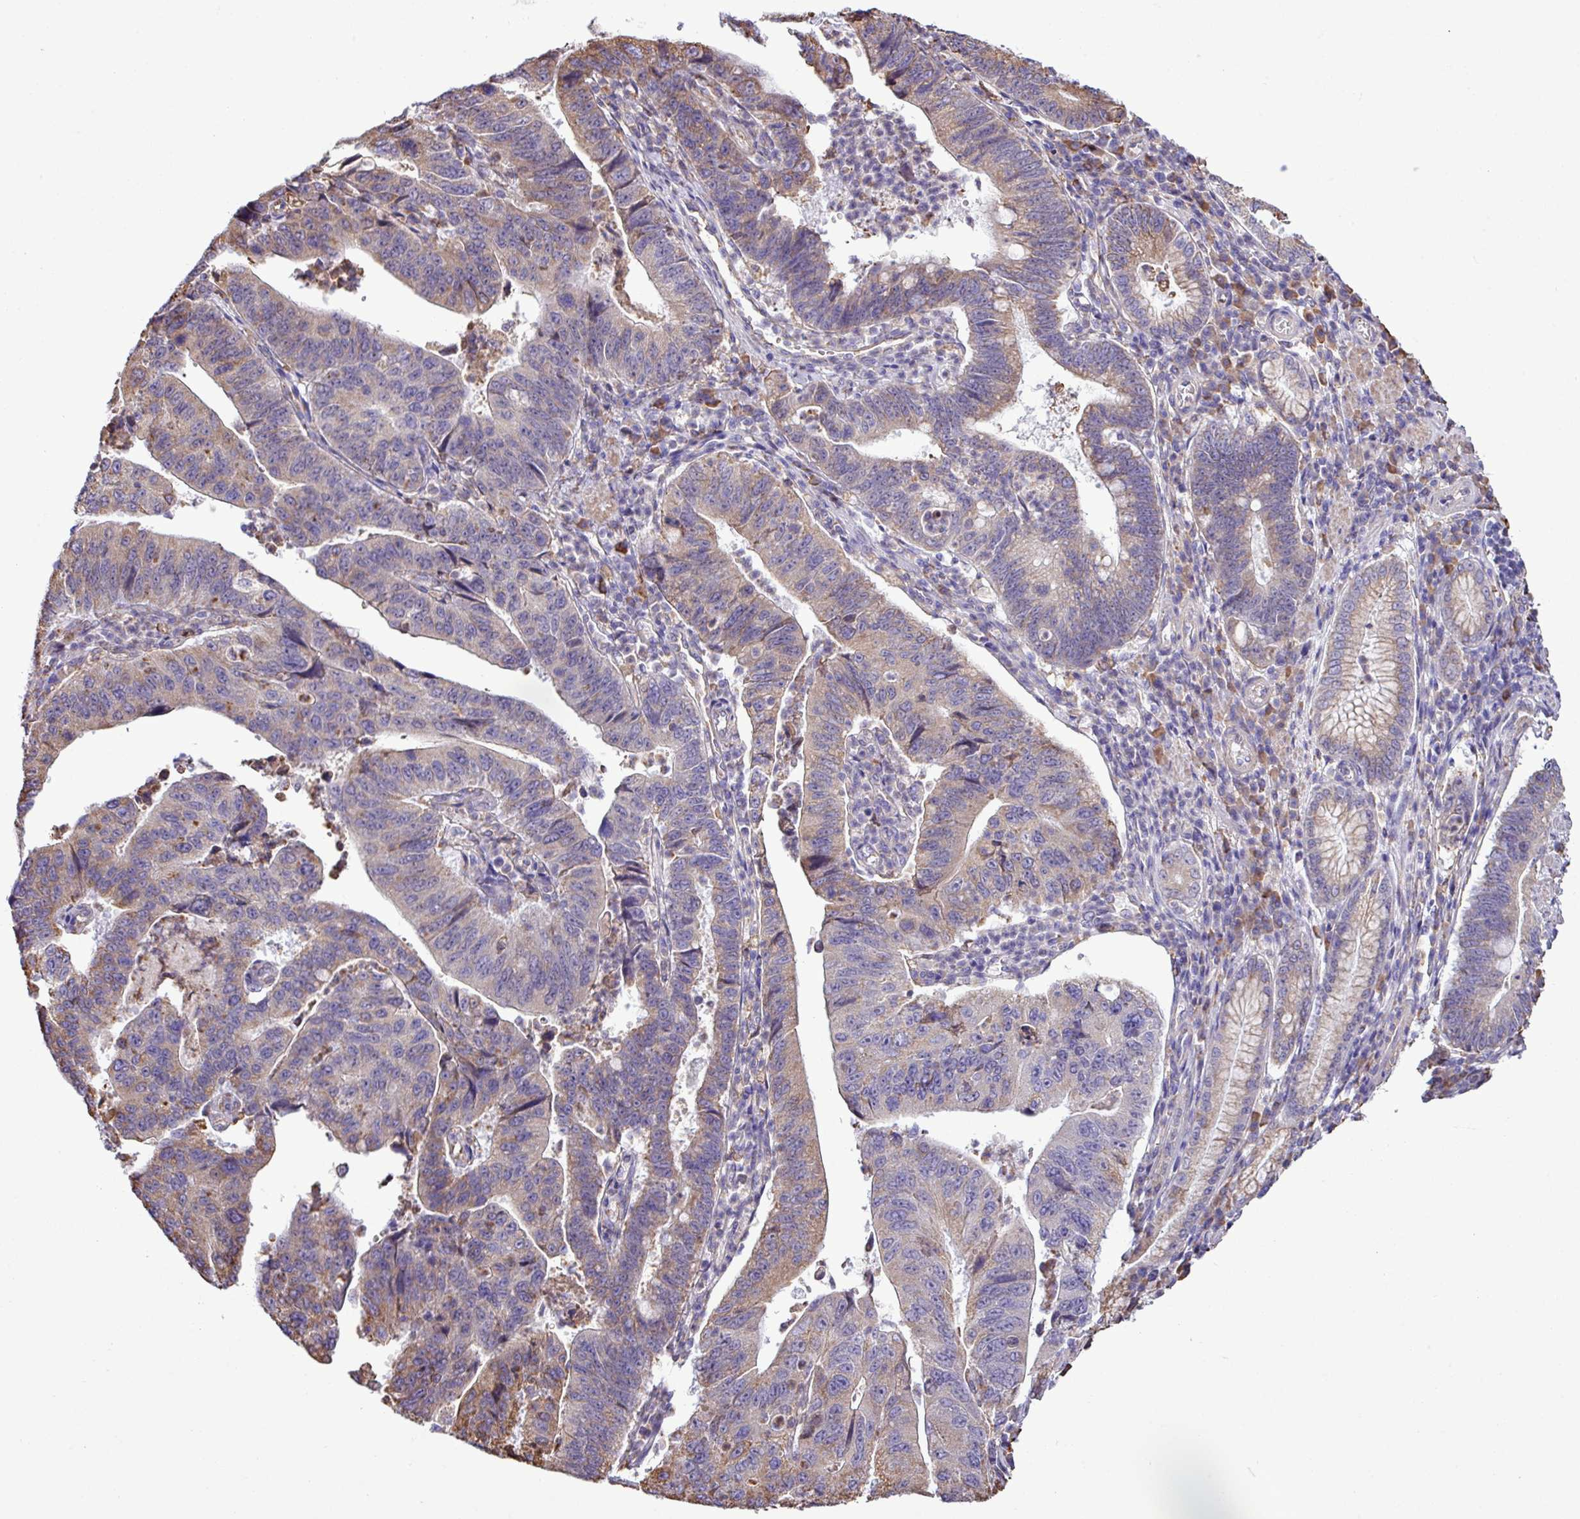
{"staining": {"intensity": "moderate", "quantity": "25%-75%", "location": "cytoplasmic/membranous"}, "tissue": "stomach cancer", "cell_type": "Tumor cells", "image_type": "cancer", "snomed": [{"axis": "morphology", "description": "Adenocarcinoma, NOS"}, {"axis": "topography", "description": "Stomach"}], "caption": "A histopathology image showing moderate cytoplasmic/membranous staining in approximately 25%-75% of tumor cells in adenocarcinoma (stomach), as visualized by brown immunohistochemical staining.", "gene": "ZSCAN5A", "patient": {"sex": "male", "age": 59}}